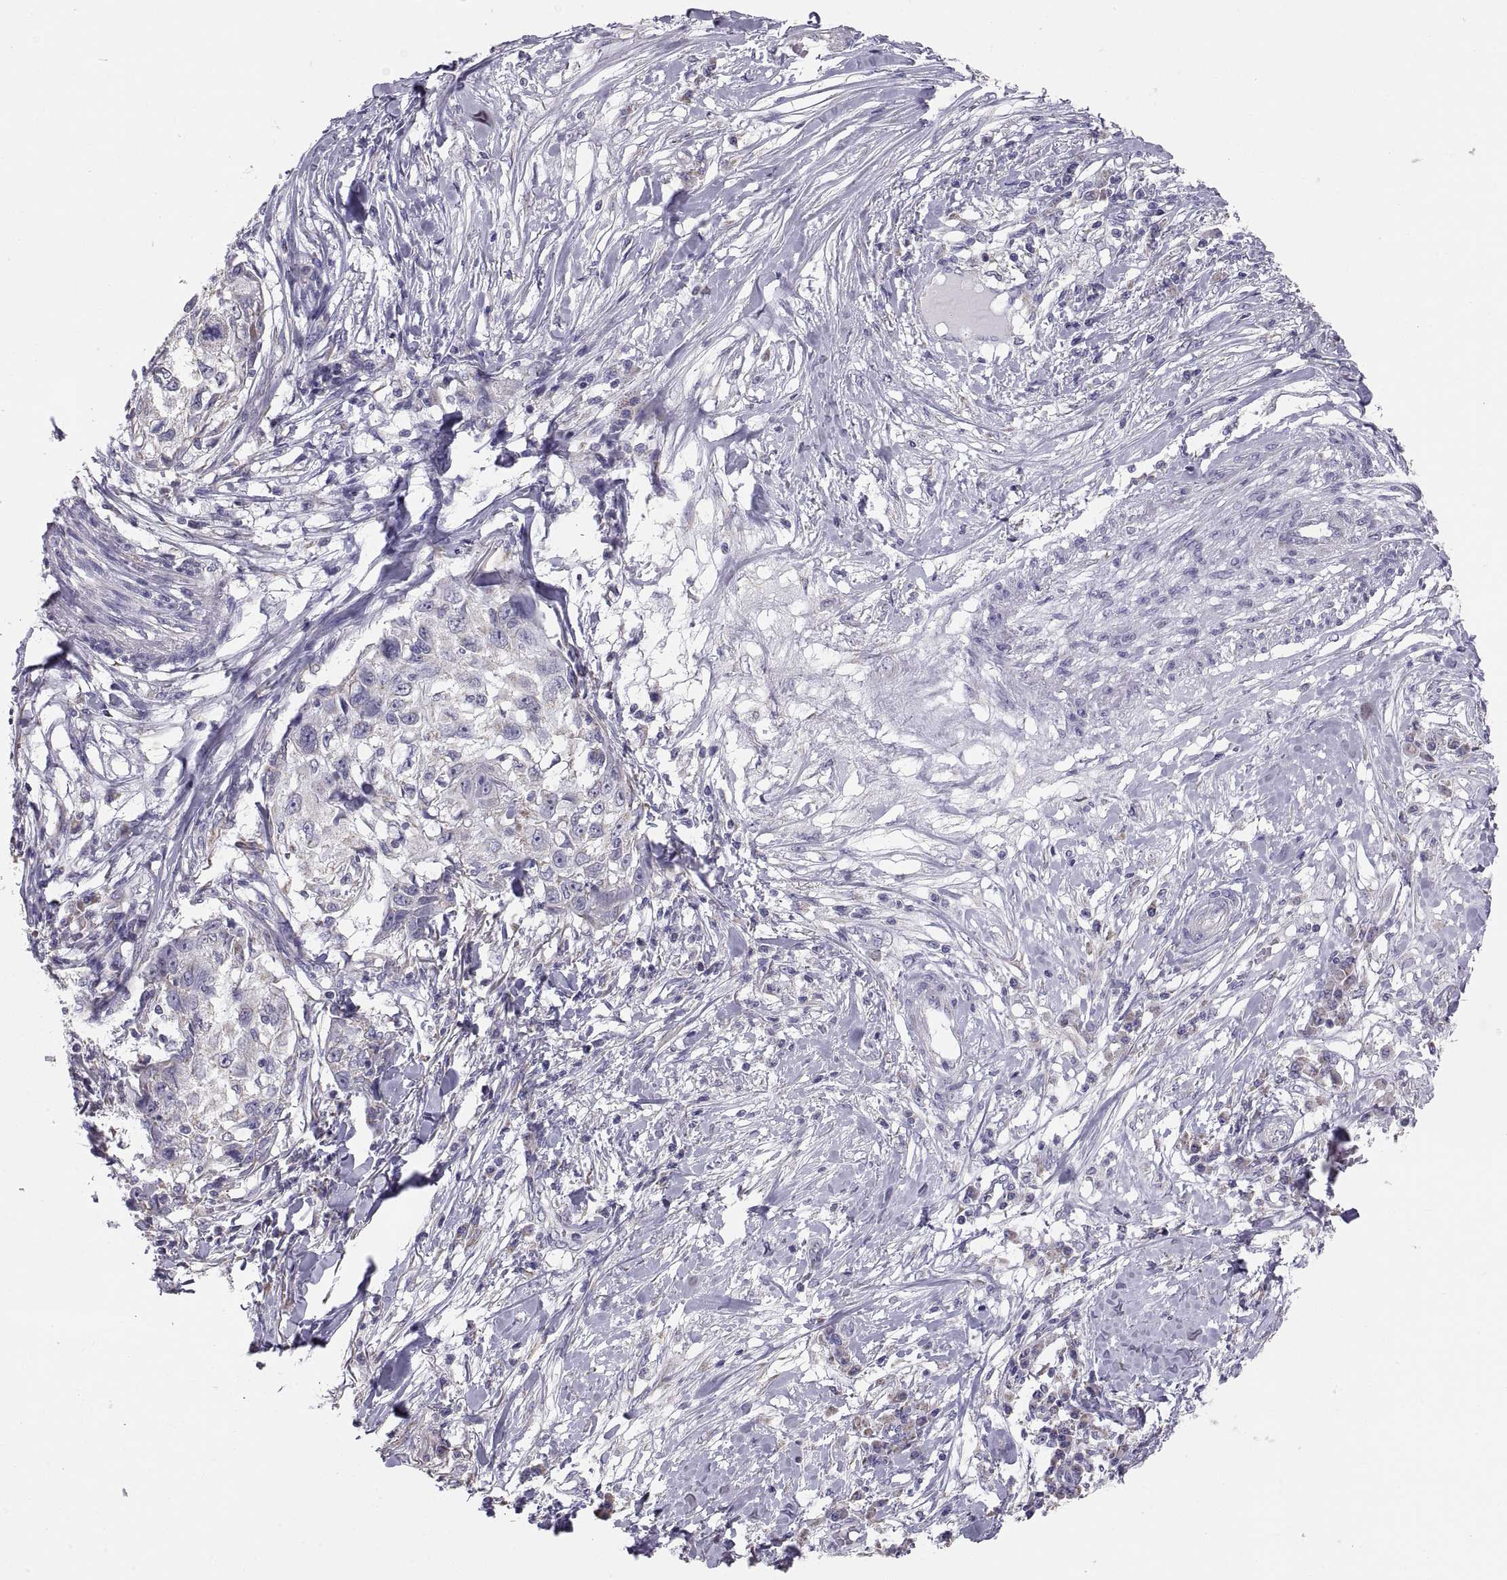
{"staining": {"intensity": "negative", "quantity": "none", "location": "none"}, "tissue": "skin cancer", "cell_type": "Tumor cells", "image_type": "cancer", "snomed": [{"axis": "morphology", "description": "Squamous cell carcinoma, NOS"}, {"axis": "topography", "description": "Skin"}], "caption": "A high-resolution image shows IHC staining of skin cancer, which exhibits no significant positivity in tumor cells. (IHC, brightfield microscopy, high magnification).", "gene": "TNNC1", "patient": {"sex": "male", "age": 92}}